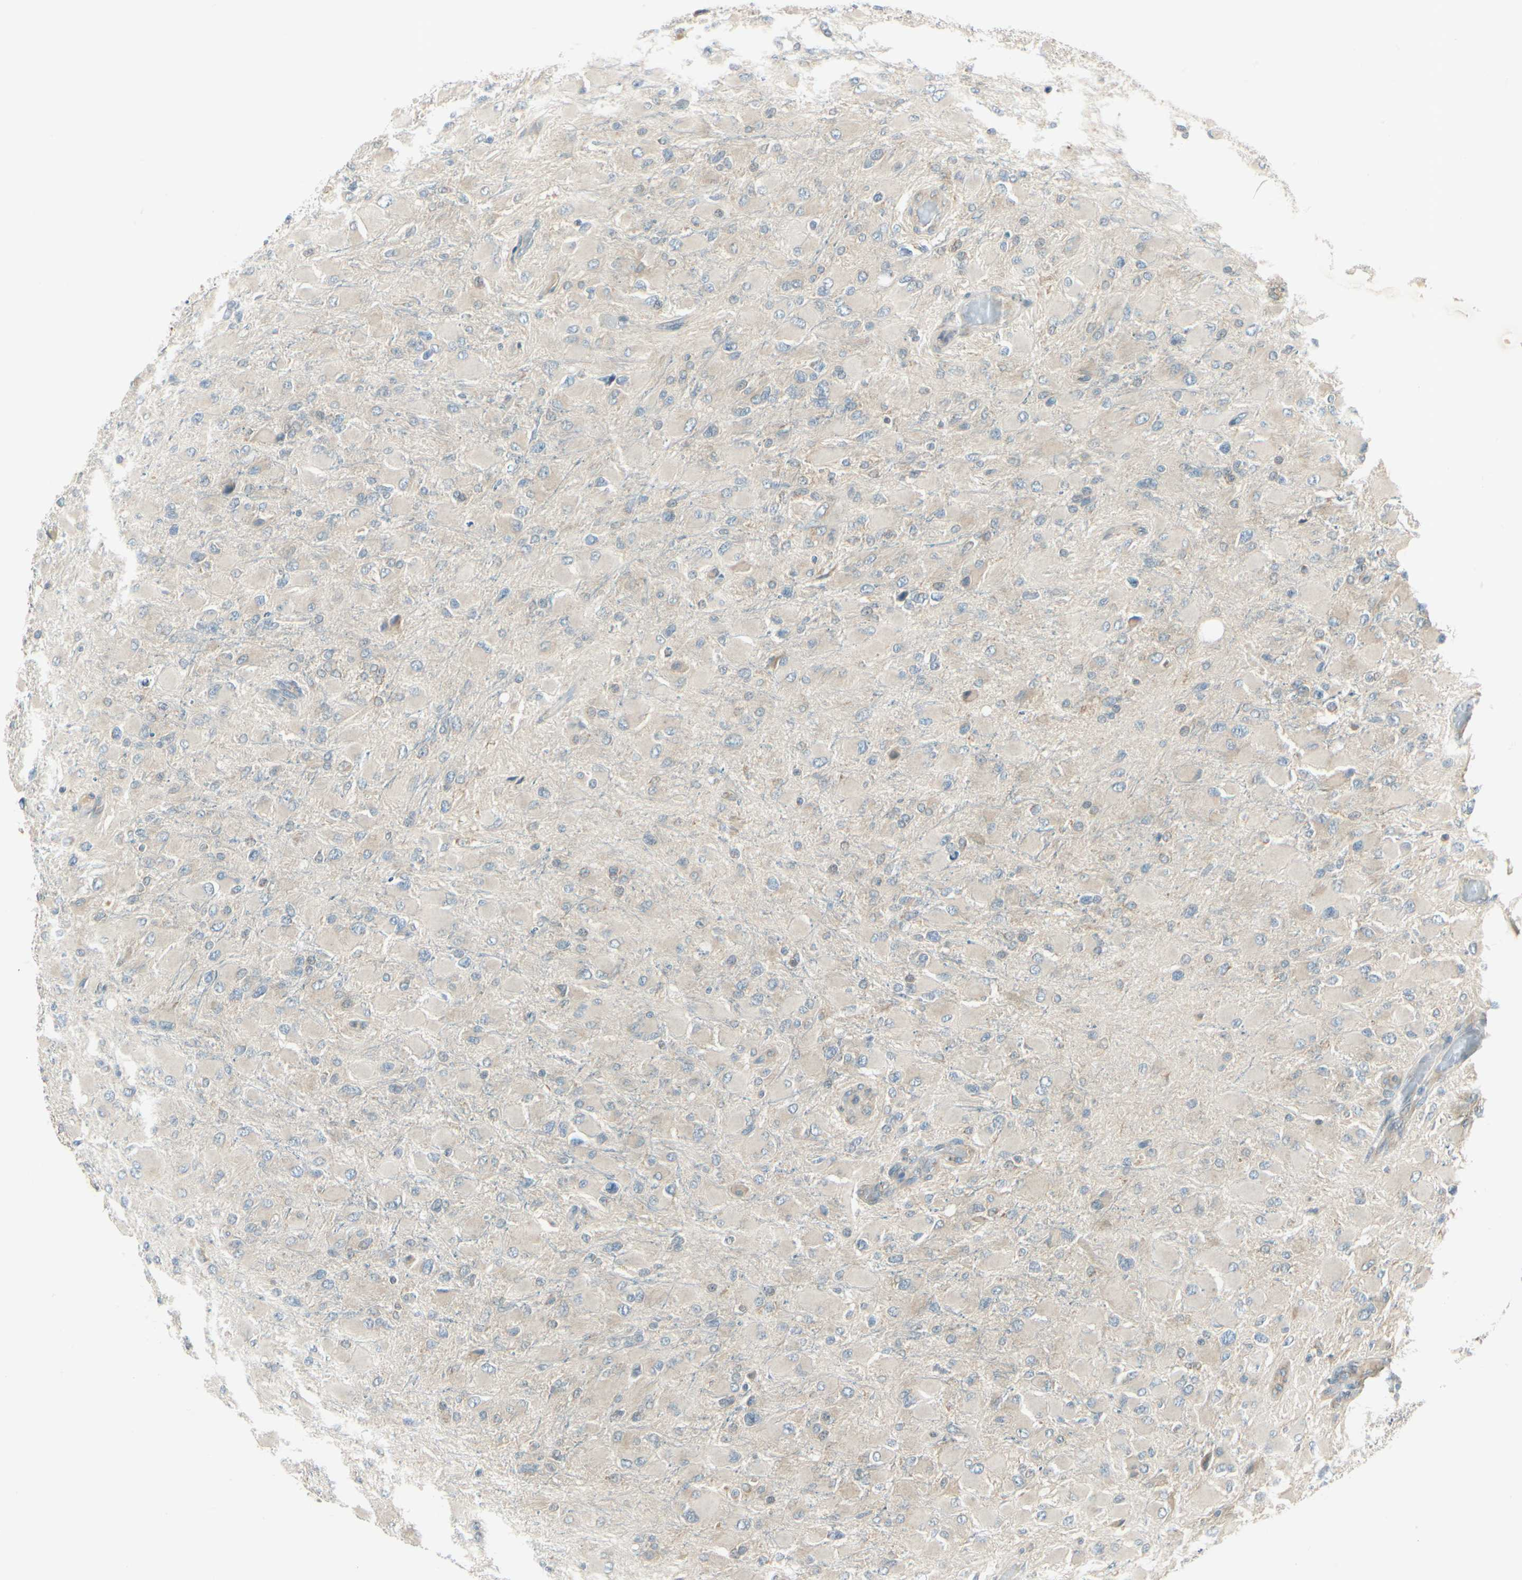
{"staining": {"intensity": "weak", "quantity": "25%-75%", "location": "cytoplasmic/membranous"}, "tissue": "glioma", "cell_type": "Tumor cells", "image_type": "cancer", "snomed": [{"axis": "morphology", "description": "Glioma, malignant, High grade"}, {"axis": "topography", "description": "Cerebral cortex"}], "caption": "IHC histopathology image of neoplastic tissue: glioma stained using IHC demonstrates low levels of weak protein expression localized specifically in the cytoplasmic/membranous of tumor cells, appearing as a cytoplasmic/membranous brown color.", "gene": "BNIP1", "patient": {"sex": "female", "age": 36}}